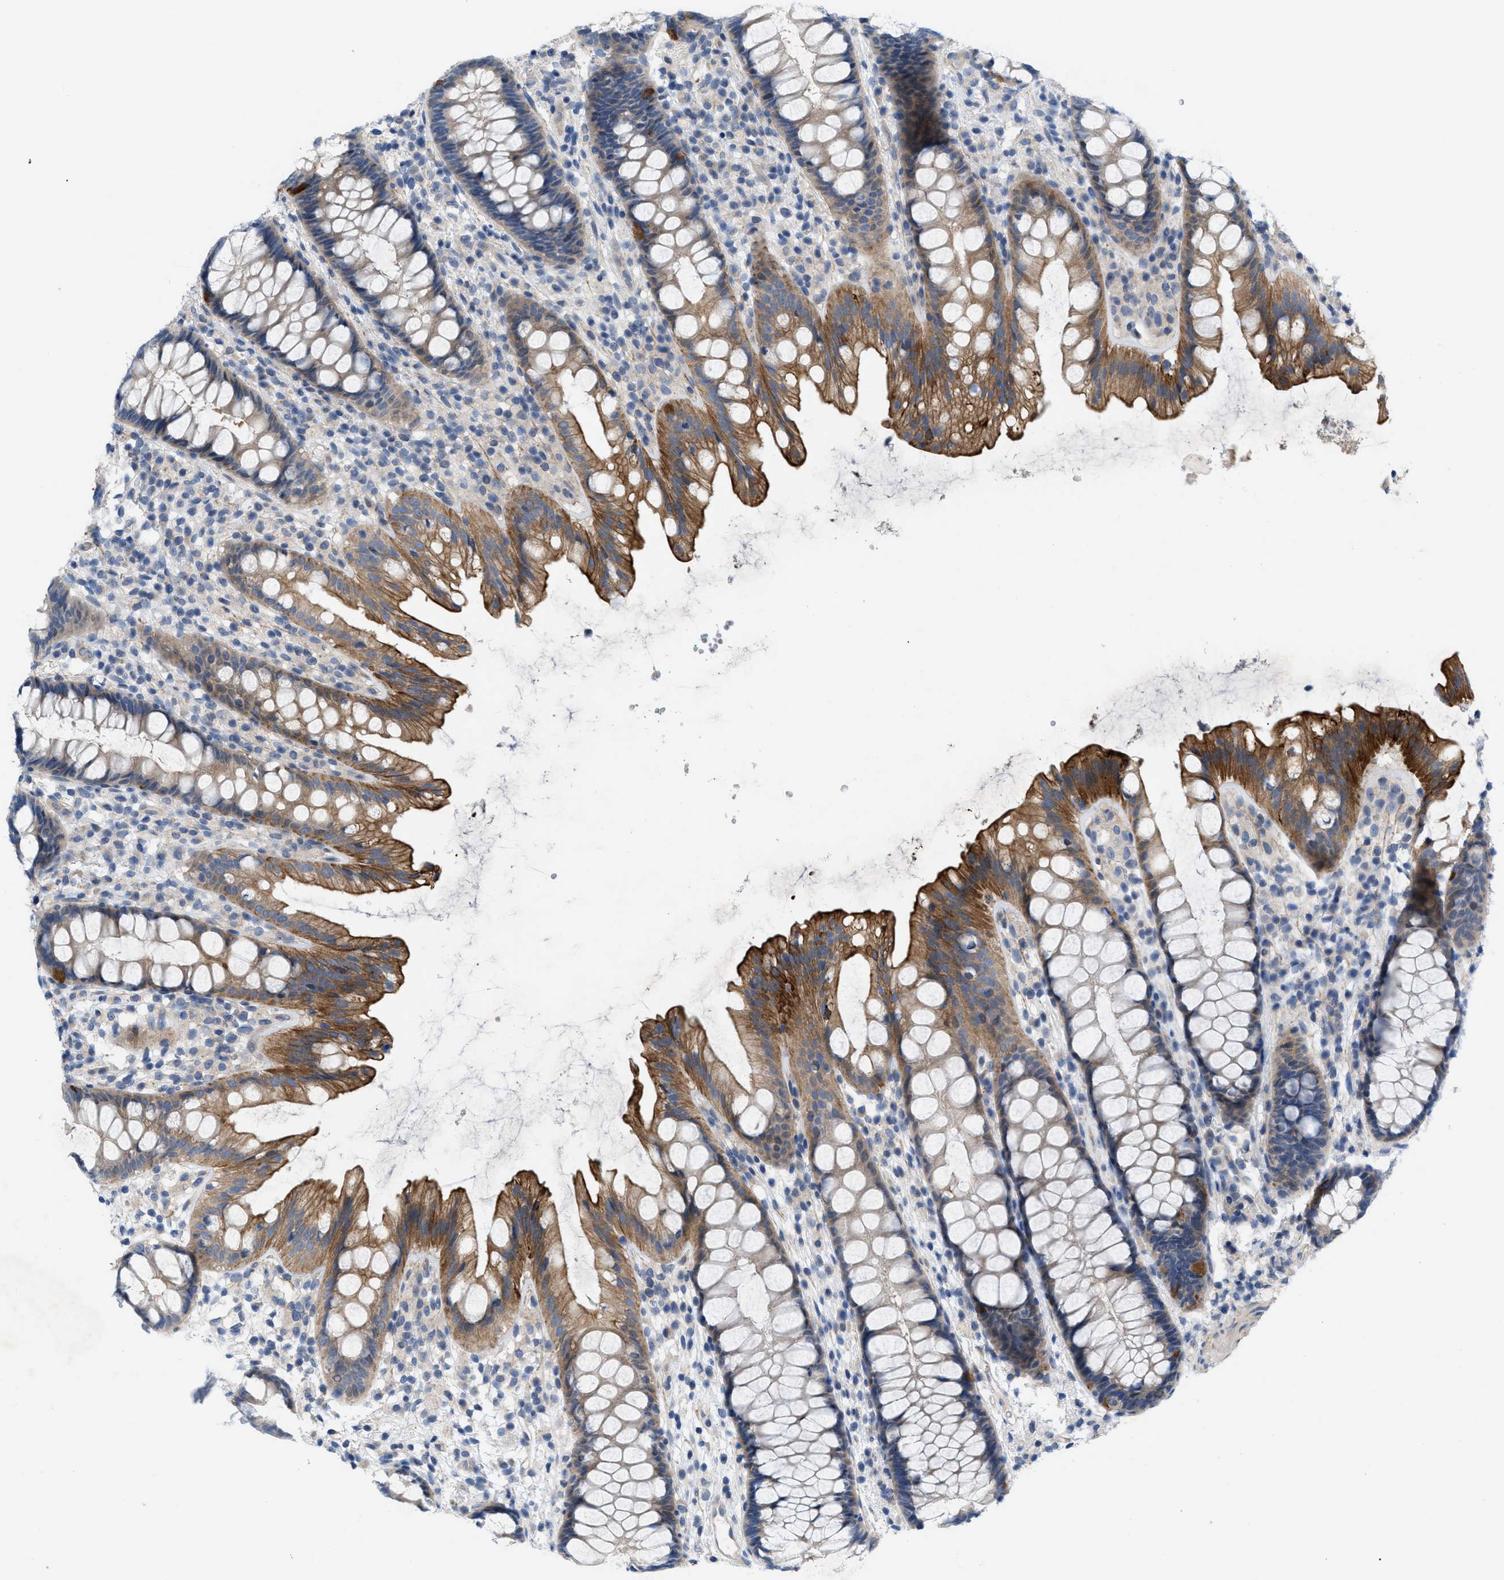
{"staining": {"intensity": "strong", "quantity": "25%-75%", "location": "cytoplasmic/membranous"}, "tissue": "rectum", "cell_type": "Glandular cells", "image_type": "normal", "snomed": [{"axis": "morphology", "description": "Normal tissue, NOS"}, {"axis": "topography", "description": "Rectum"}], "caption": "An immunohistochemistry histopathology image of benign tissue is shown. Protein staining in brown shows strong cytoplasmic/membranous positivity in rectum within glandular cells. (Brightfield microscopy of DAB IHC at high magnification).", "gene": "NDEL1", "patient": {"sex": "female", "age": 65}}